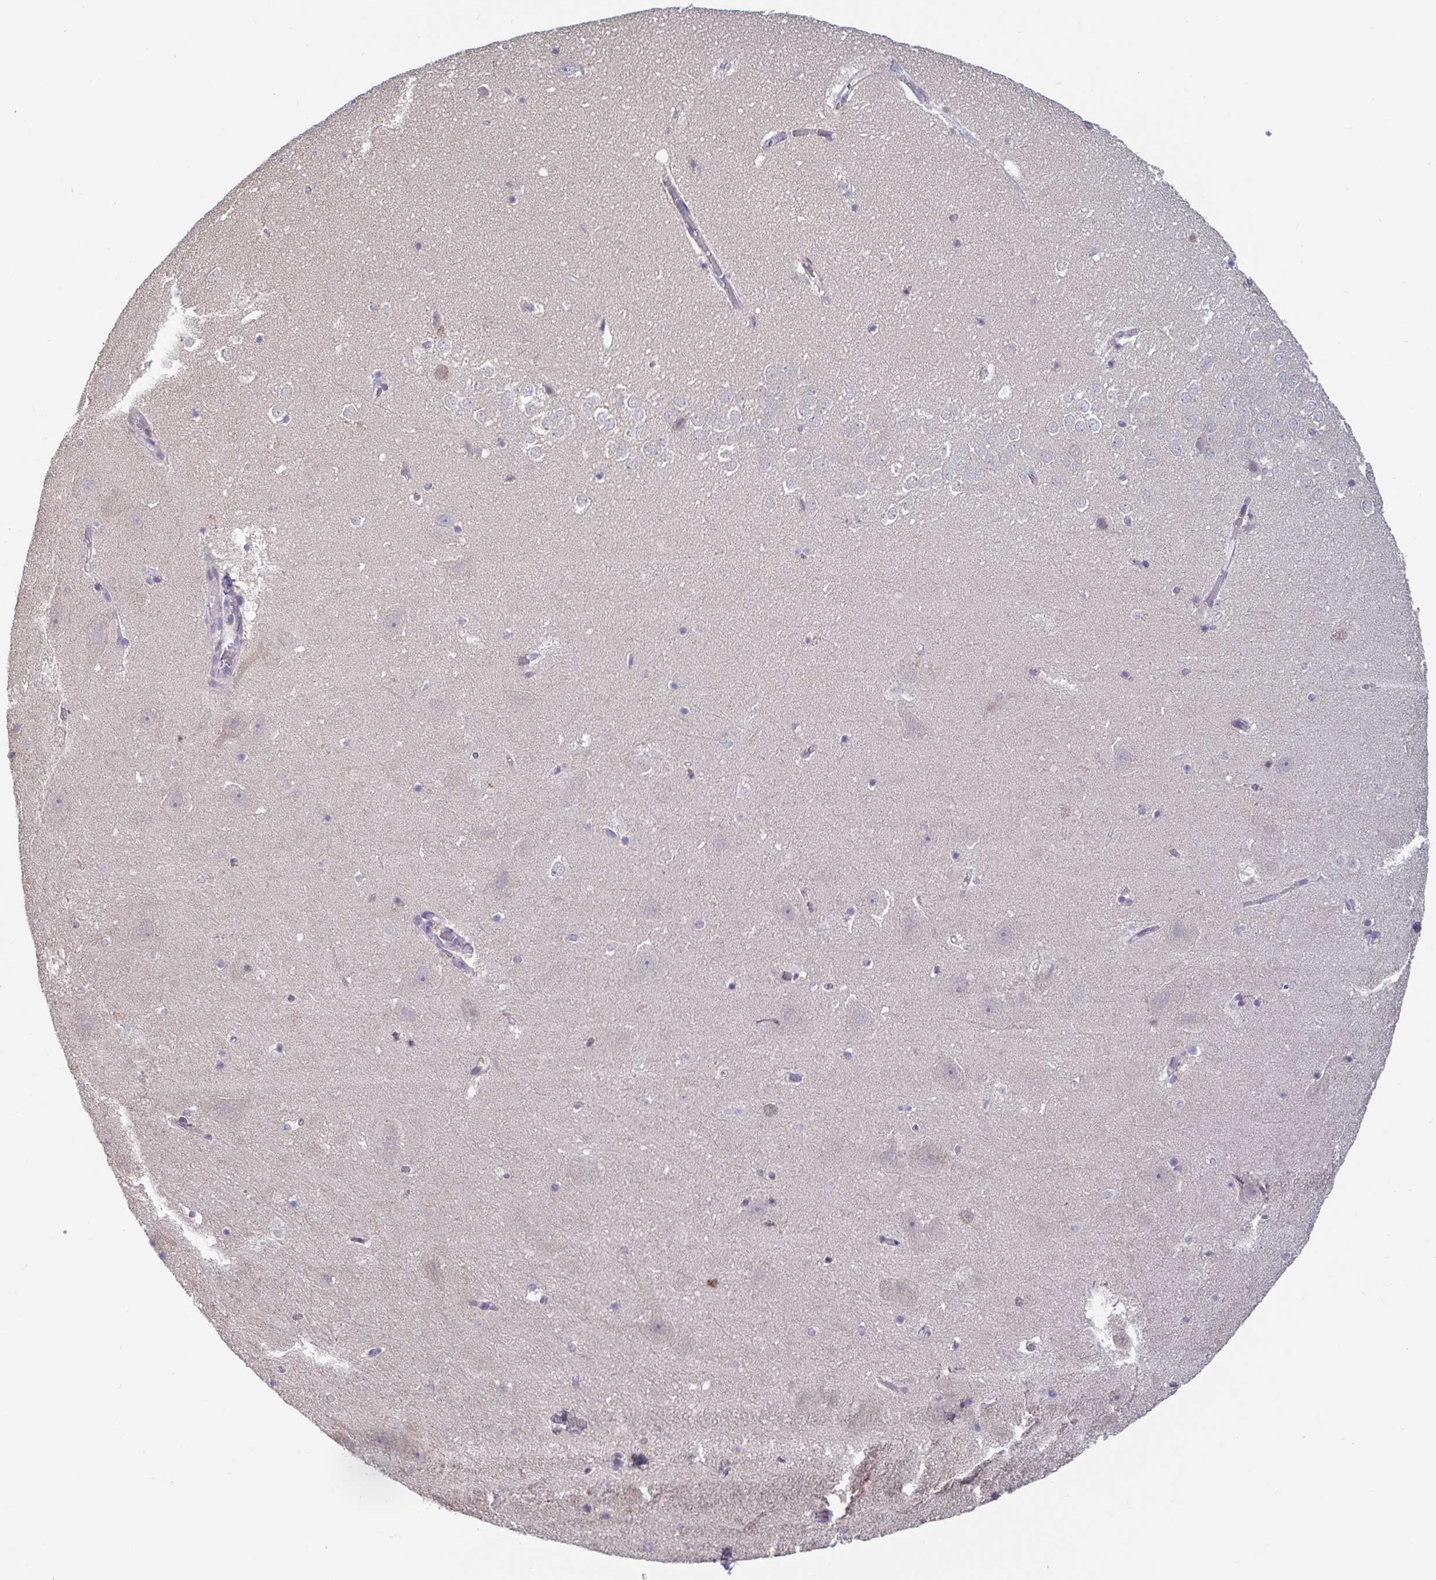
{"staining": {"intensity": "negative", "quantity": "none", "location": "none"}, "tissue": "hippocampus", "cell_type": "Glial cells", "image_type": "normal", "snomed": [{"axis": "morphology", "description": "Normal tissue, NOS"}, {"axis": "topography", "description": "Hippocampus"}], "caption": "A micrograph of human hippocampus is negative for staining in glial cells. The staining was performed using DAB (3,3'-diaminobenzidine) to visualize the protein expression in brown, while the nuclei were stained in blue with hematoxylin (Magnification: 20x).", "gene": "CD1E", "patient": {"sex": "female", "age": 42}}